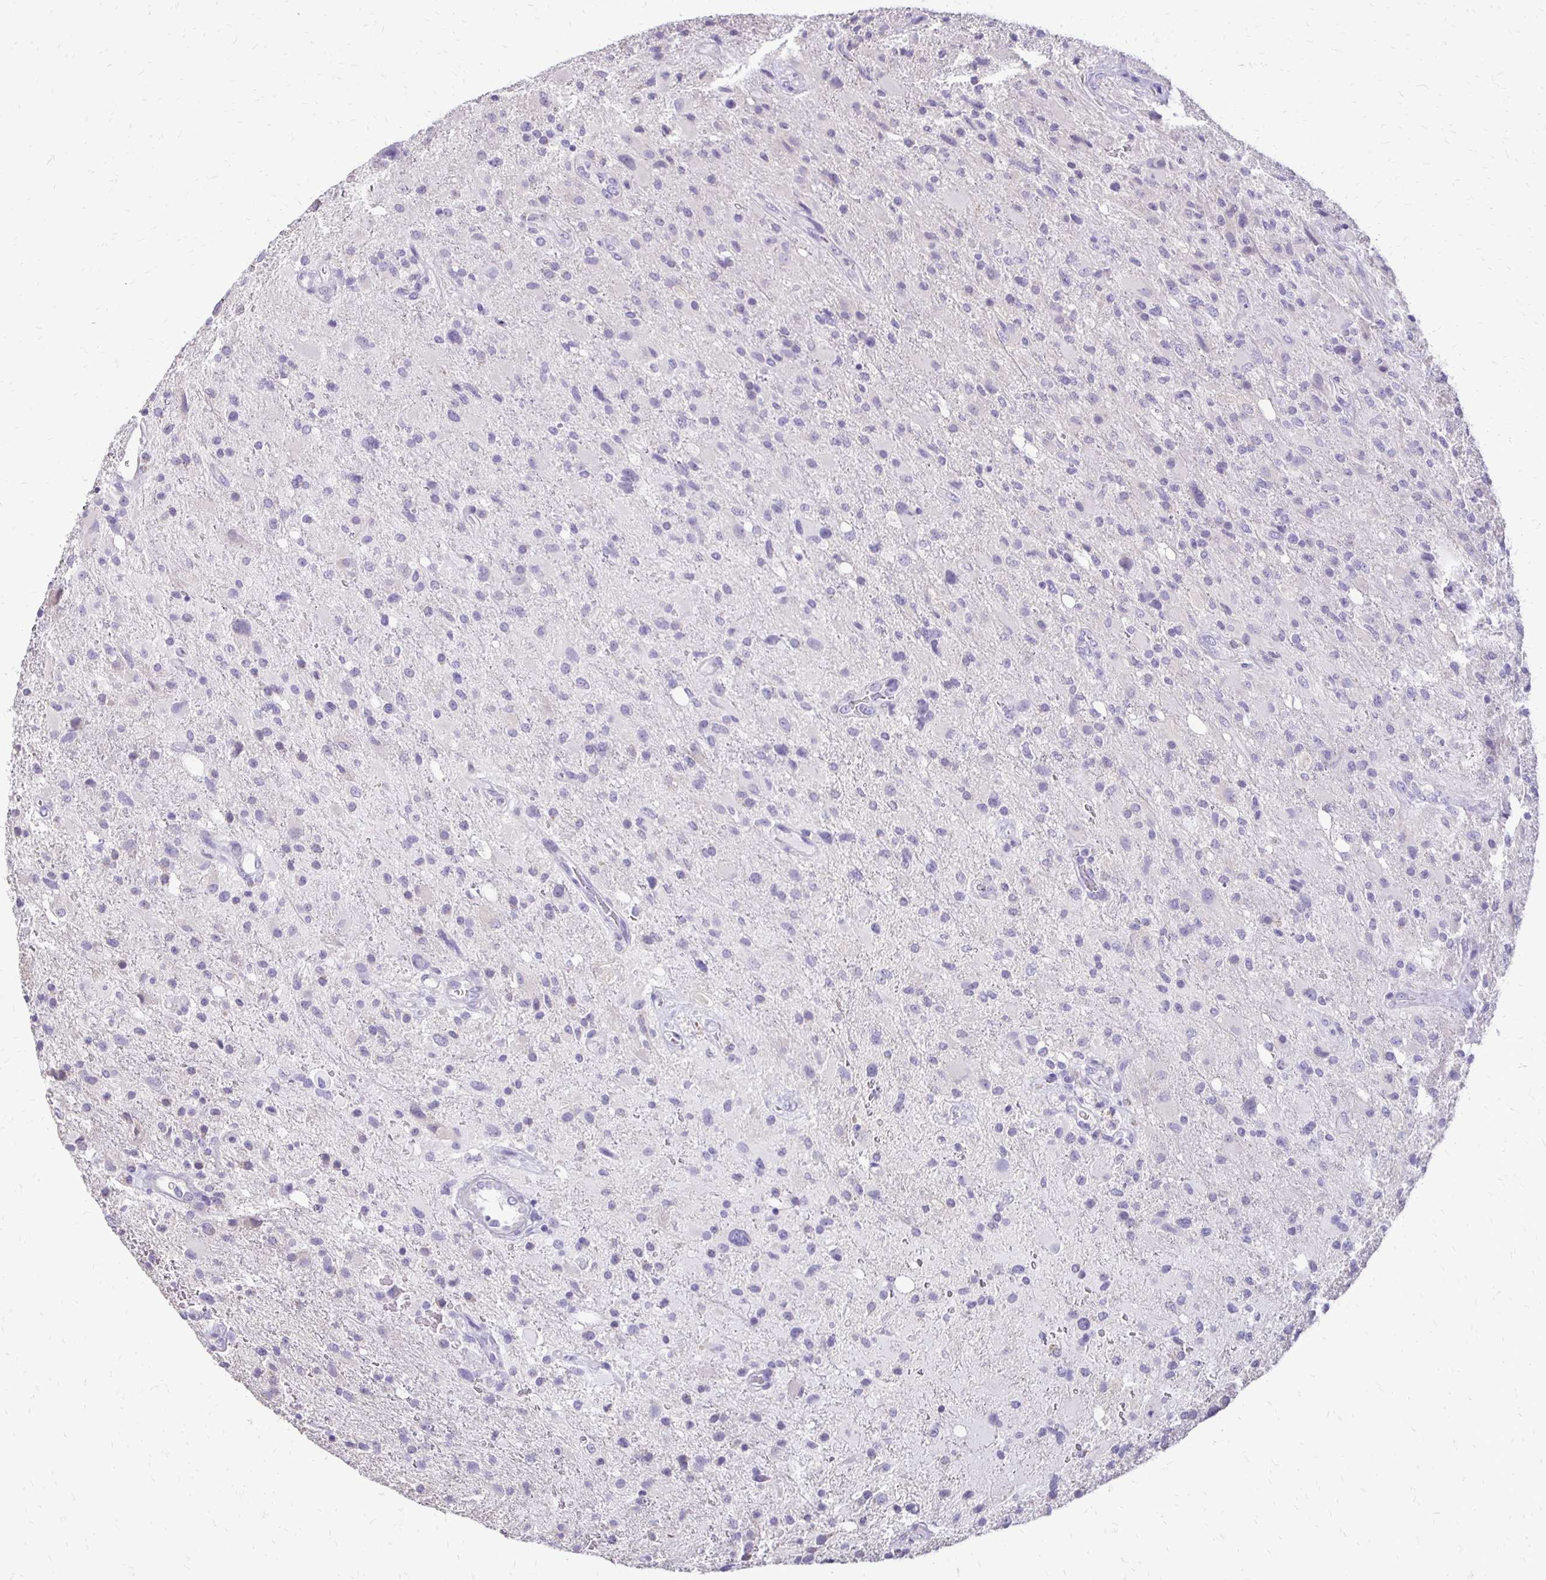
{"staining": {"intensity": "negative", "quantity": "none", "location": "none"}, "tissue": "glioma", "cell_type": "Tumor cells", "image_type": "cancer", "snomed": [{"axis": "morphology", "description": "Glioma, malignant, High grade"}, {"axis": "topography", "description": "Brain"}], "caption": "Immunohistochemical staining of glioma displays no significant positivity in tumor cells.", "gene": "ALPG", "patient": {"sex": "male", "age": 53}}